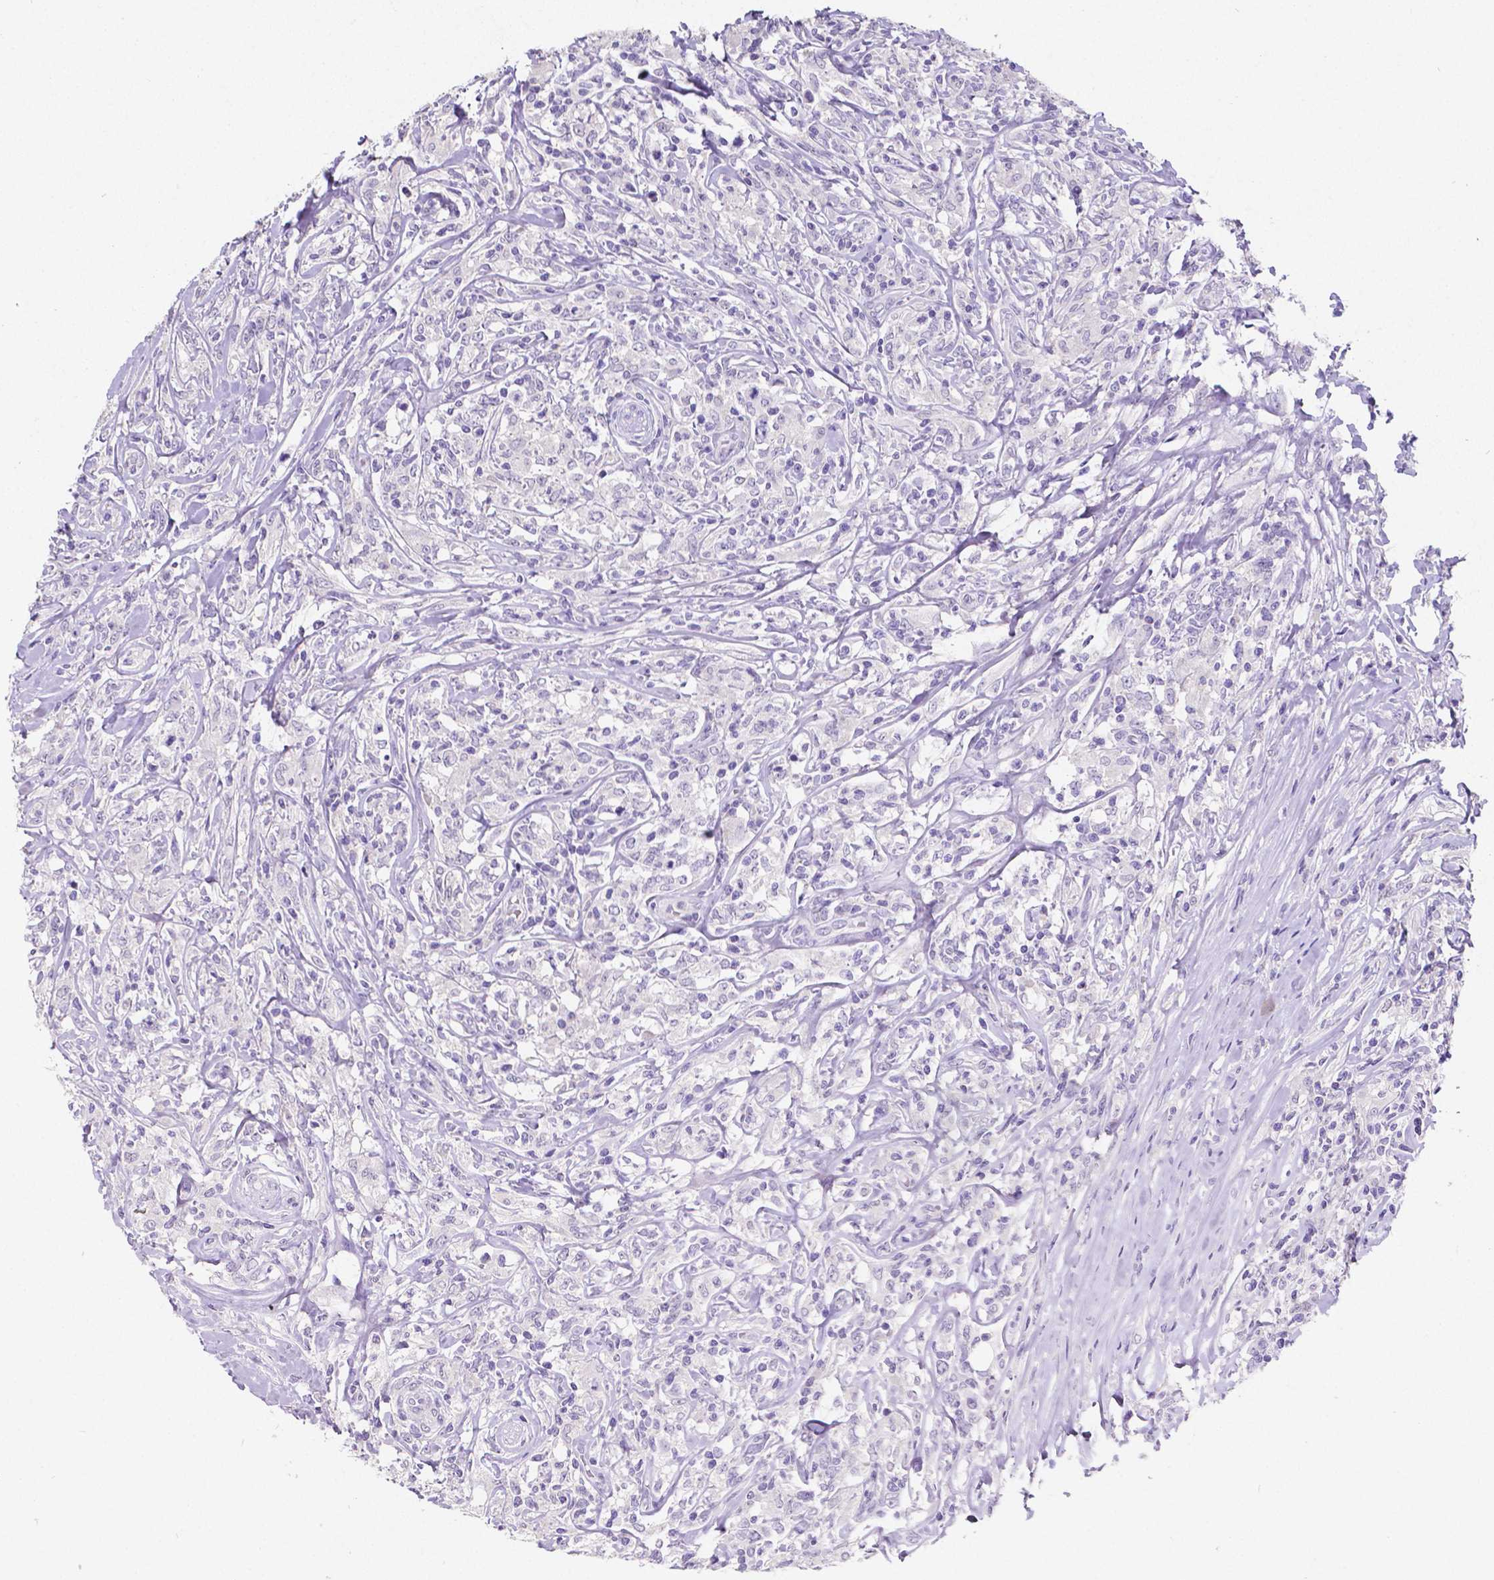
{"staining": {"intensity": "negative", "quantity": "none", "location": "none"}, "tissue": "lymphoma", "cell_type": "Tumor cells", "image_type": "cancer", "snomed": [{"axis": "morphology", "description": "Malignant lymphoma, non-Hodgkin's type, High grade"}, {"axis": "topography", "description": "Lymph node"}], "caption": "Immunohistochemical staining of high-grade malignant lymphoma, non-Hodgkin's type reveals no significant staining in tumor cells.", "gene": "SATB2", "patient": {"sex": "female", "age": 84}}